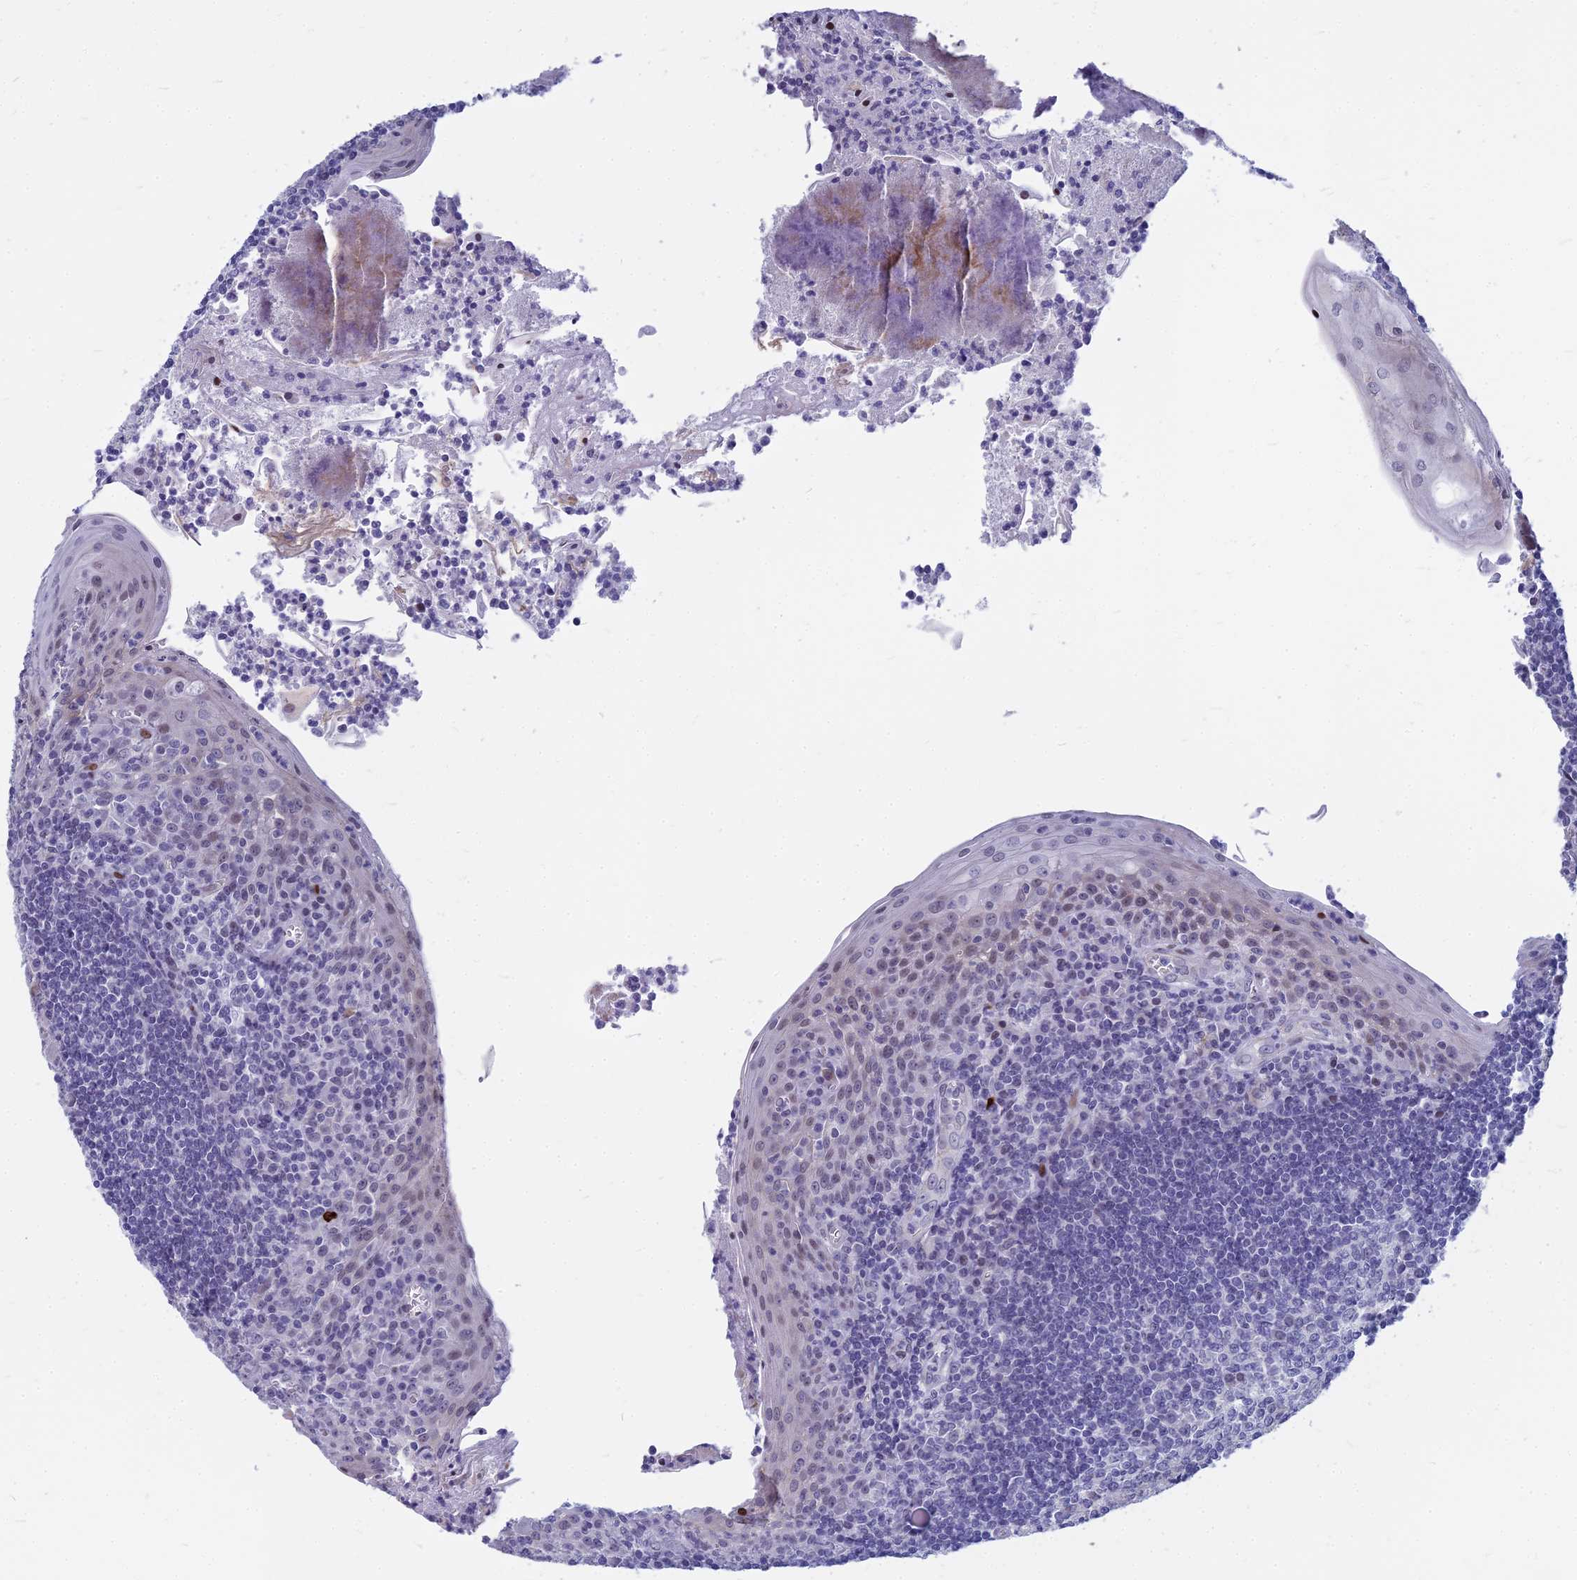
{"staining": {"intensity": "negative", "quantity": "none", "location": "none"}, "tissue": "tonsil", "cell_type": "Germinal center cells", "image_type": "normal", "snomed": [{"axis": "morphology", "description": "Normal tissue, NOS"}, {"axis": "topography", "description": "Tonsil"}], "caption": "Immunohistochemistry micrograph of normal tonsil stained for a protein (brown), which demonstrates no staining in germinal center cells.", "gene": "MYBPC2", "patient": {"sex": "male", "age": 27}}